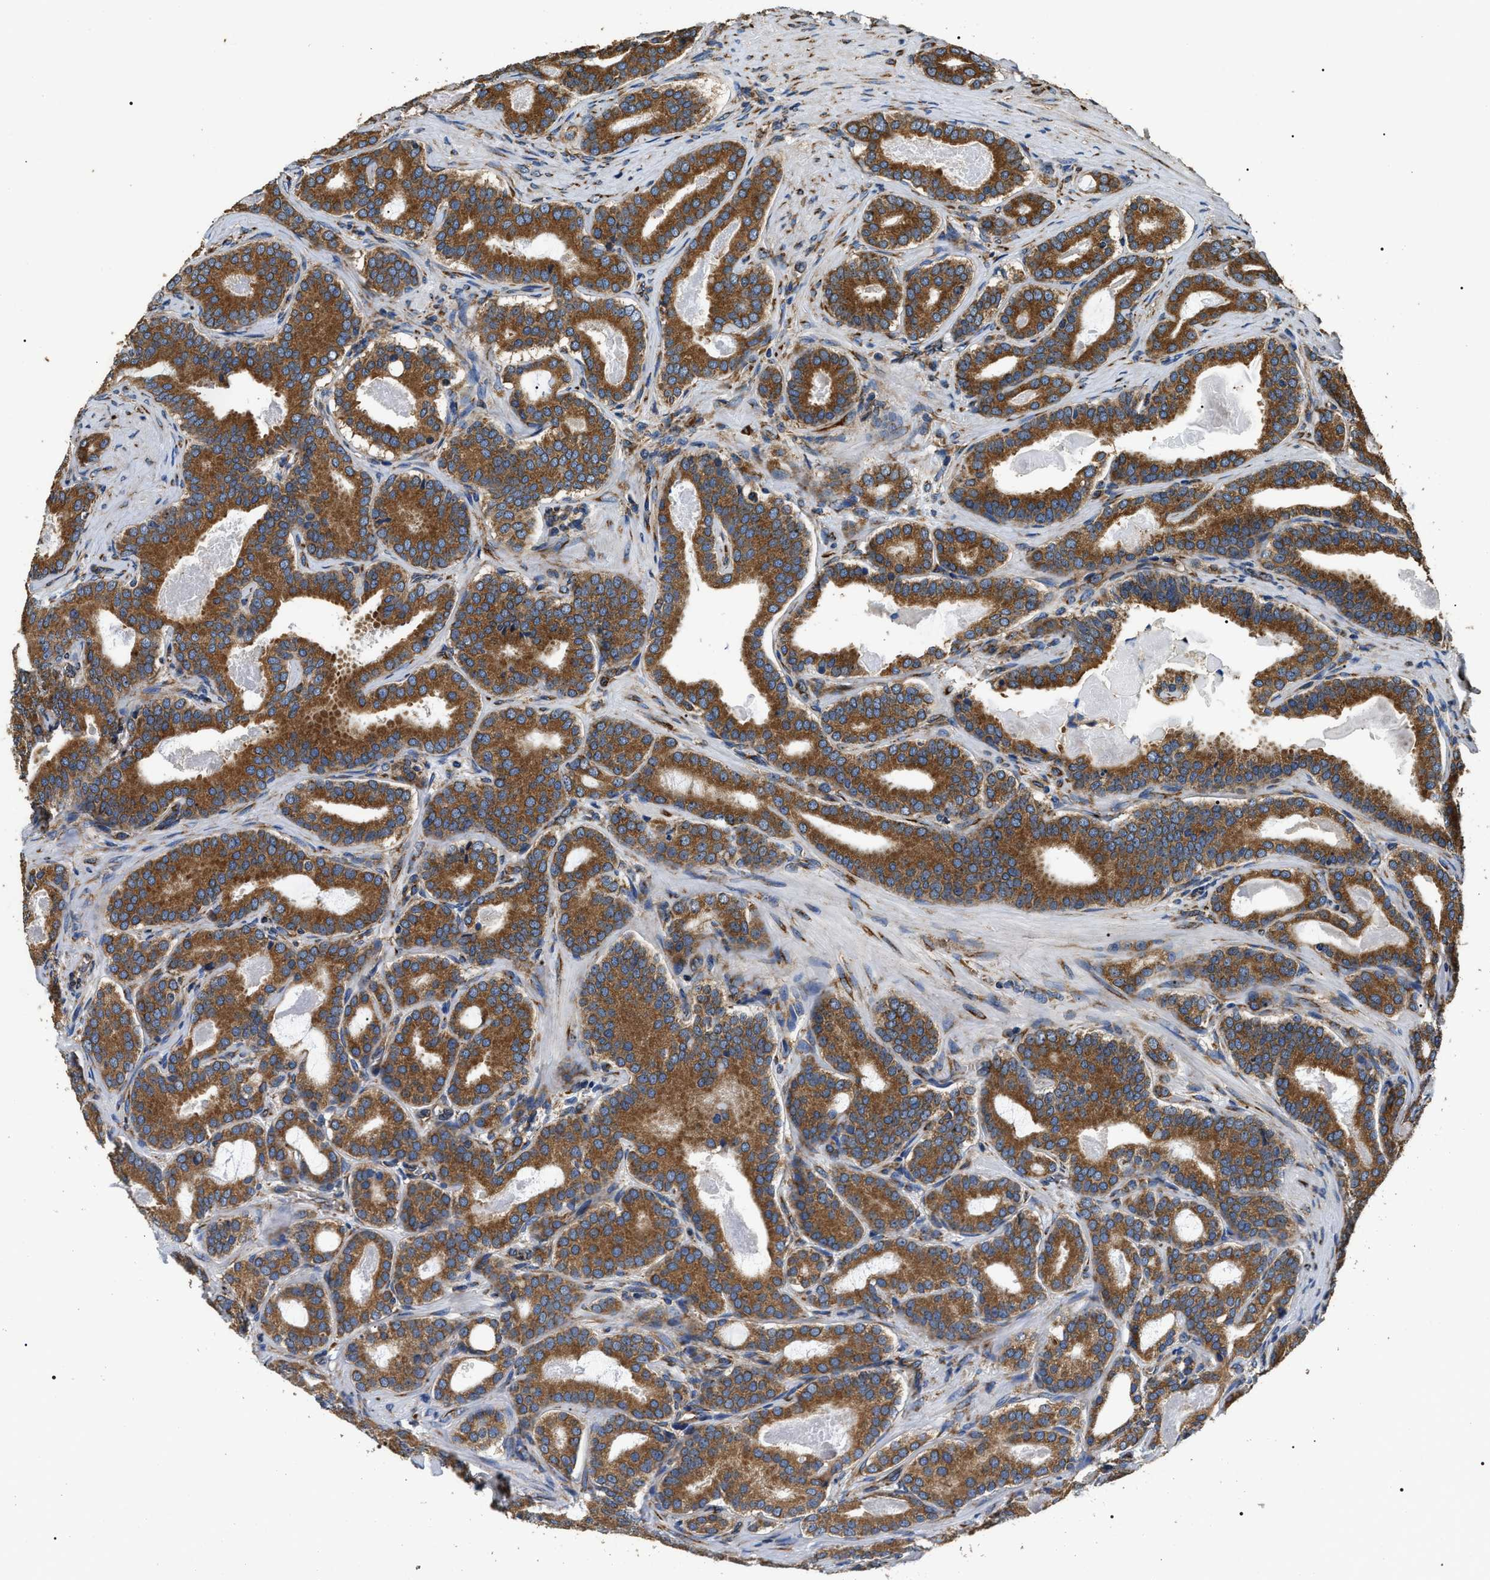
{"staining": {"intensity": "strong", "quantity": ">75%", "location": "cytoplasmic/membranous"}, "tissue": "prostate cancer", "cell_type": "Tumor cells", "image_type": "cancer", "snomed": [{"axis": "morphology", "description": "Adenocarcinoma, High grade"}, {"axis": "topography", "description": "Prostate"}], "caption": "Tumor cells display high levels of strong cytoplasmic/membranous expression in approximately >75% of cells in human prostate cancer.", "gene": "KTN1", "patient": {"sex": "male", "age": 60}}